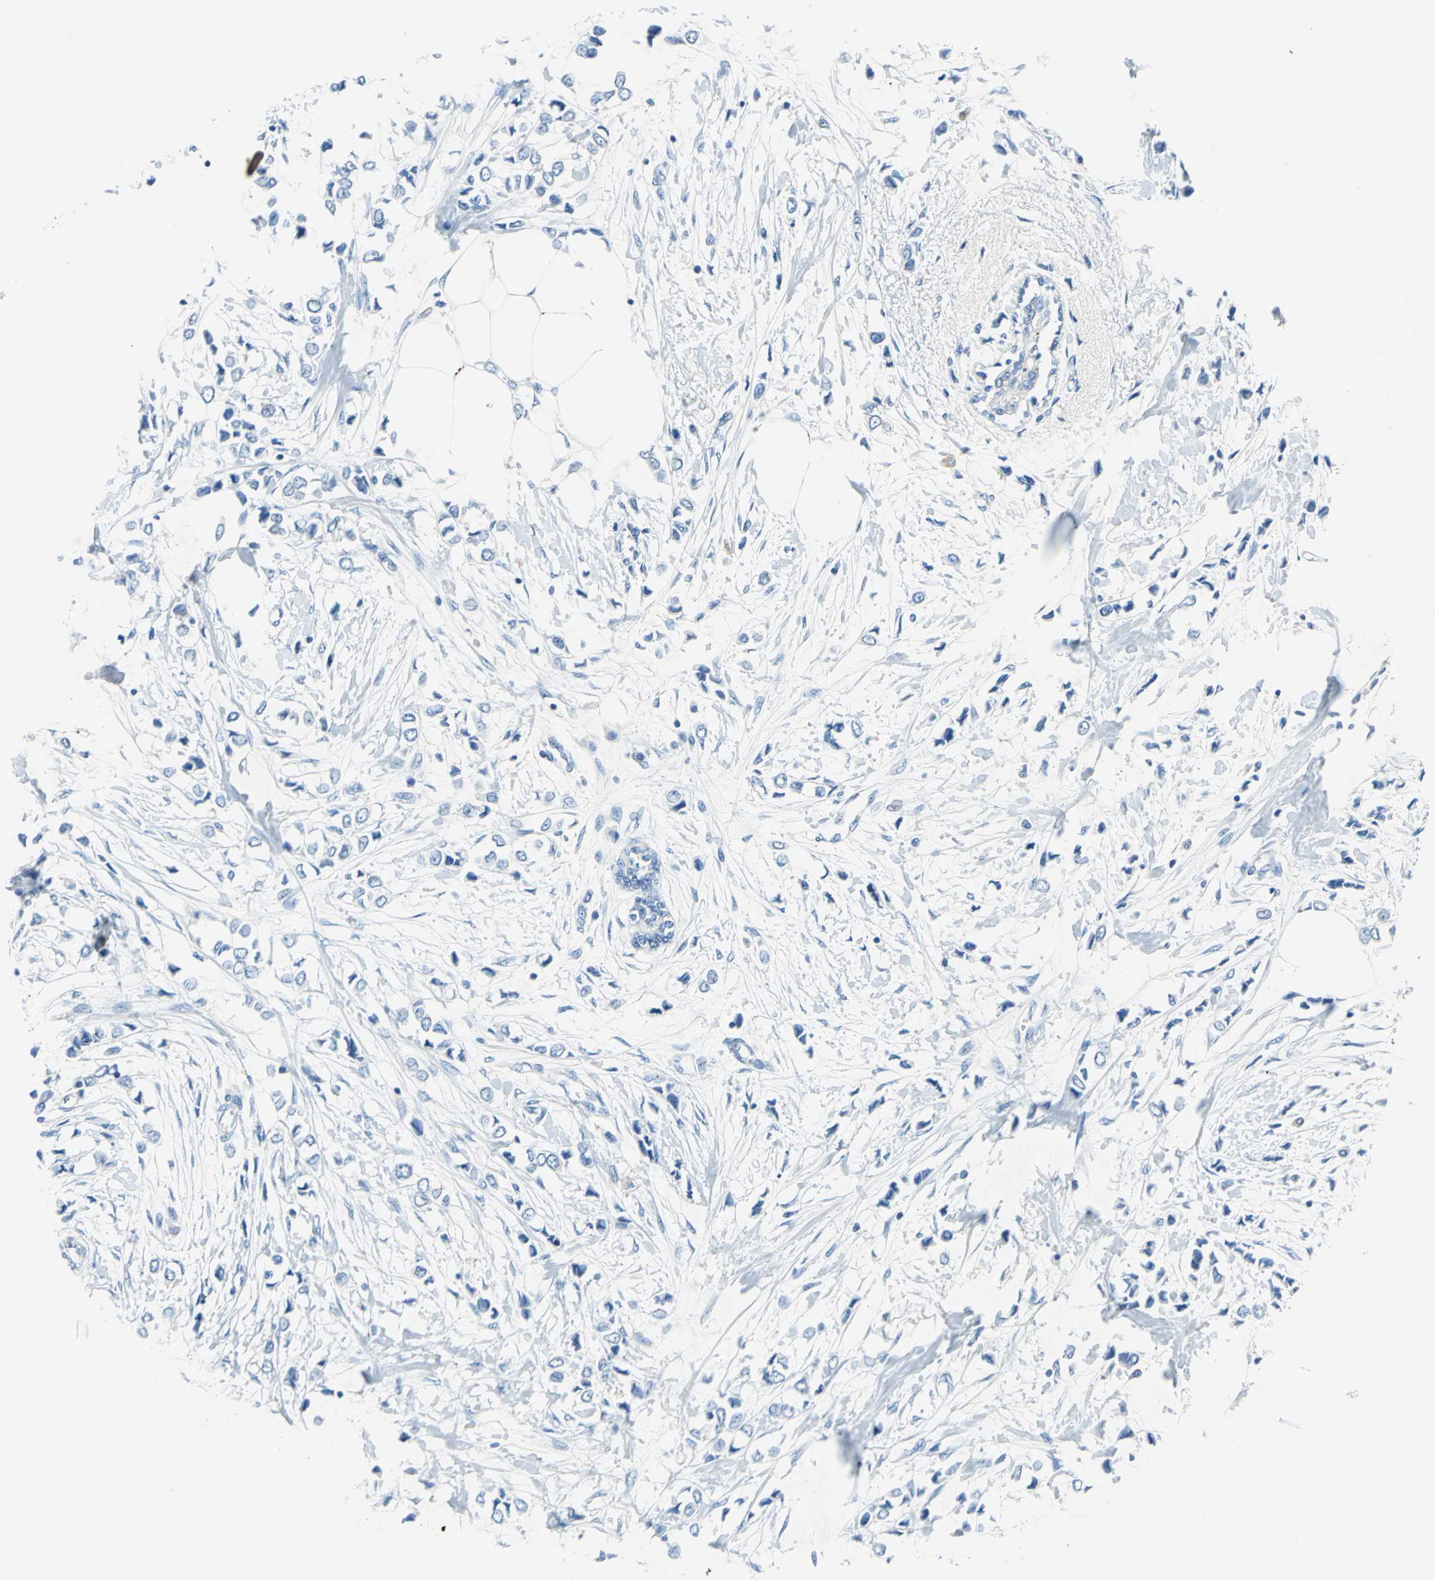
{"staining": {"intensity": "negative", "quantity": "none", "location": "none"}, "tissue": "breast cancer", "cell_type": "Tumor cells", "image_type": "cancer", "snomed": [{"axis": "morphology", "description": "Lobular carcinoma"}, {"axis": "topography", "description": "Breast"}], "caption": "A micrograph of breast cancer stained for a protein exhibits no brown staining in tumor cells. Nuclei are stained in blue.", "gene": "TEX264", "patient": {"sex": "female", "age": 51}}